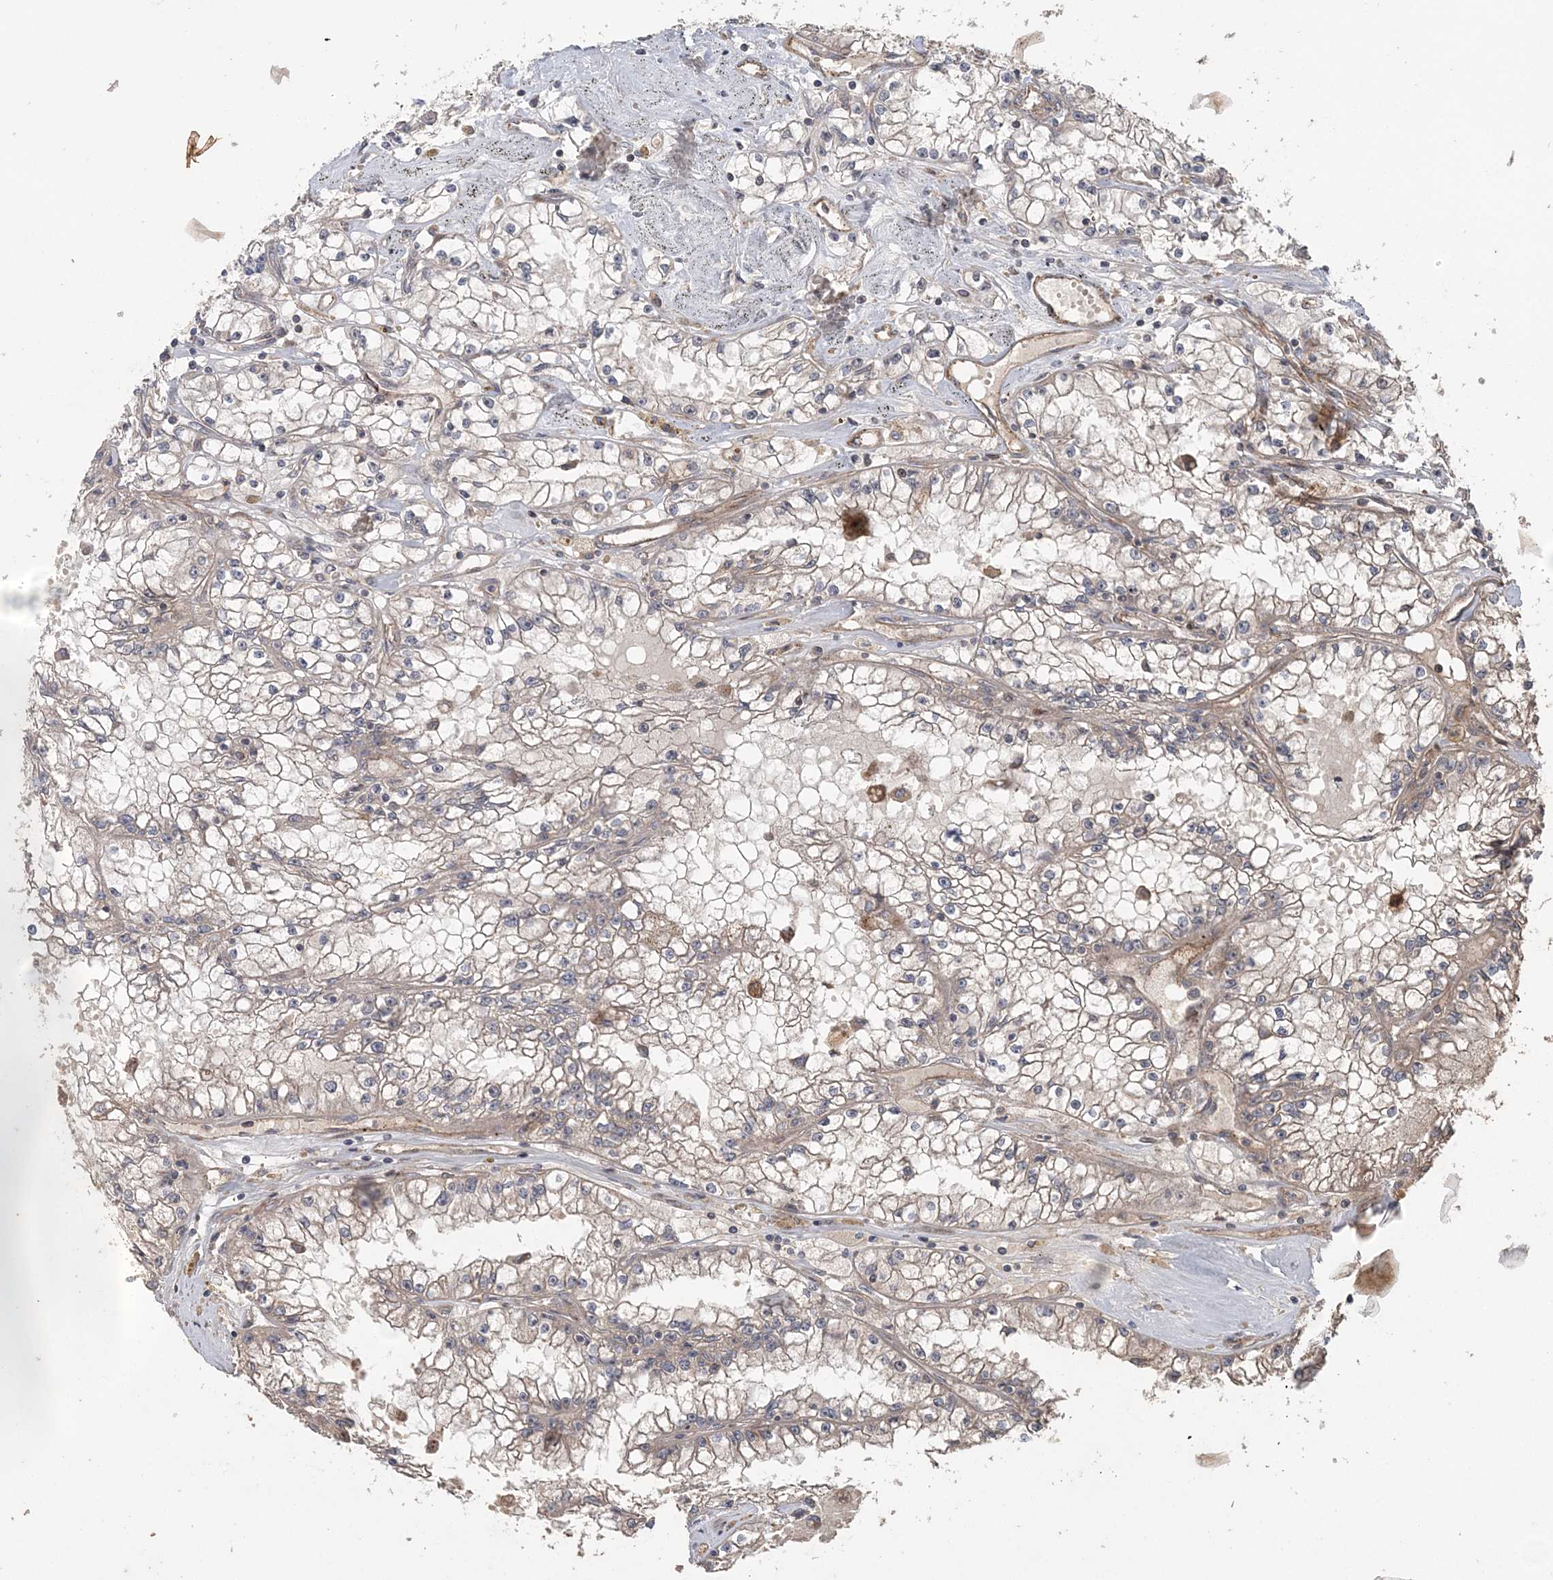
{"staining": {"intensity": "weak", "quantity": "<25%", "location": "cytoplasmic/membranous"}, "tissue": "renal cancer", "cell_type": "Tumor cells", "image_type": "cancer", "snomed": [{"axis": "morphology", "description": "Adenocarcinoma, NOS"}, {"axis": "topography", "description": "Kidney"}], "caption": "IHC image of neoplastic tissue: human renal cancer stained with DAB (3,3'-diaminobenzidine) shows no significant protein positivity in tumor cells.", "gene": "UBTD2", "patient": {"sex": "male", "age": 56}}